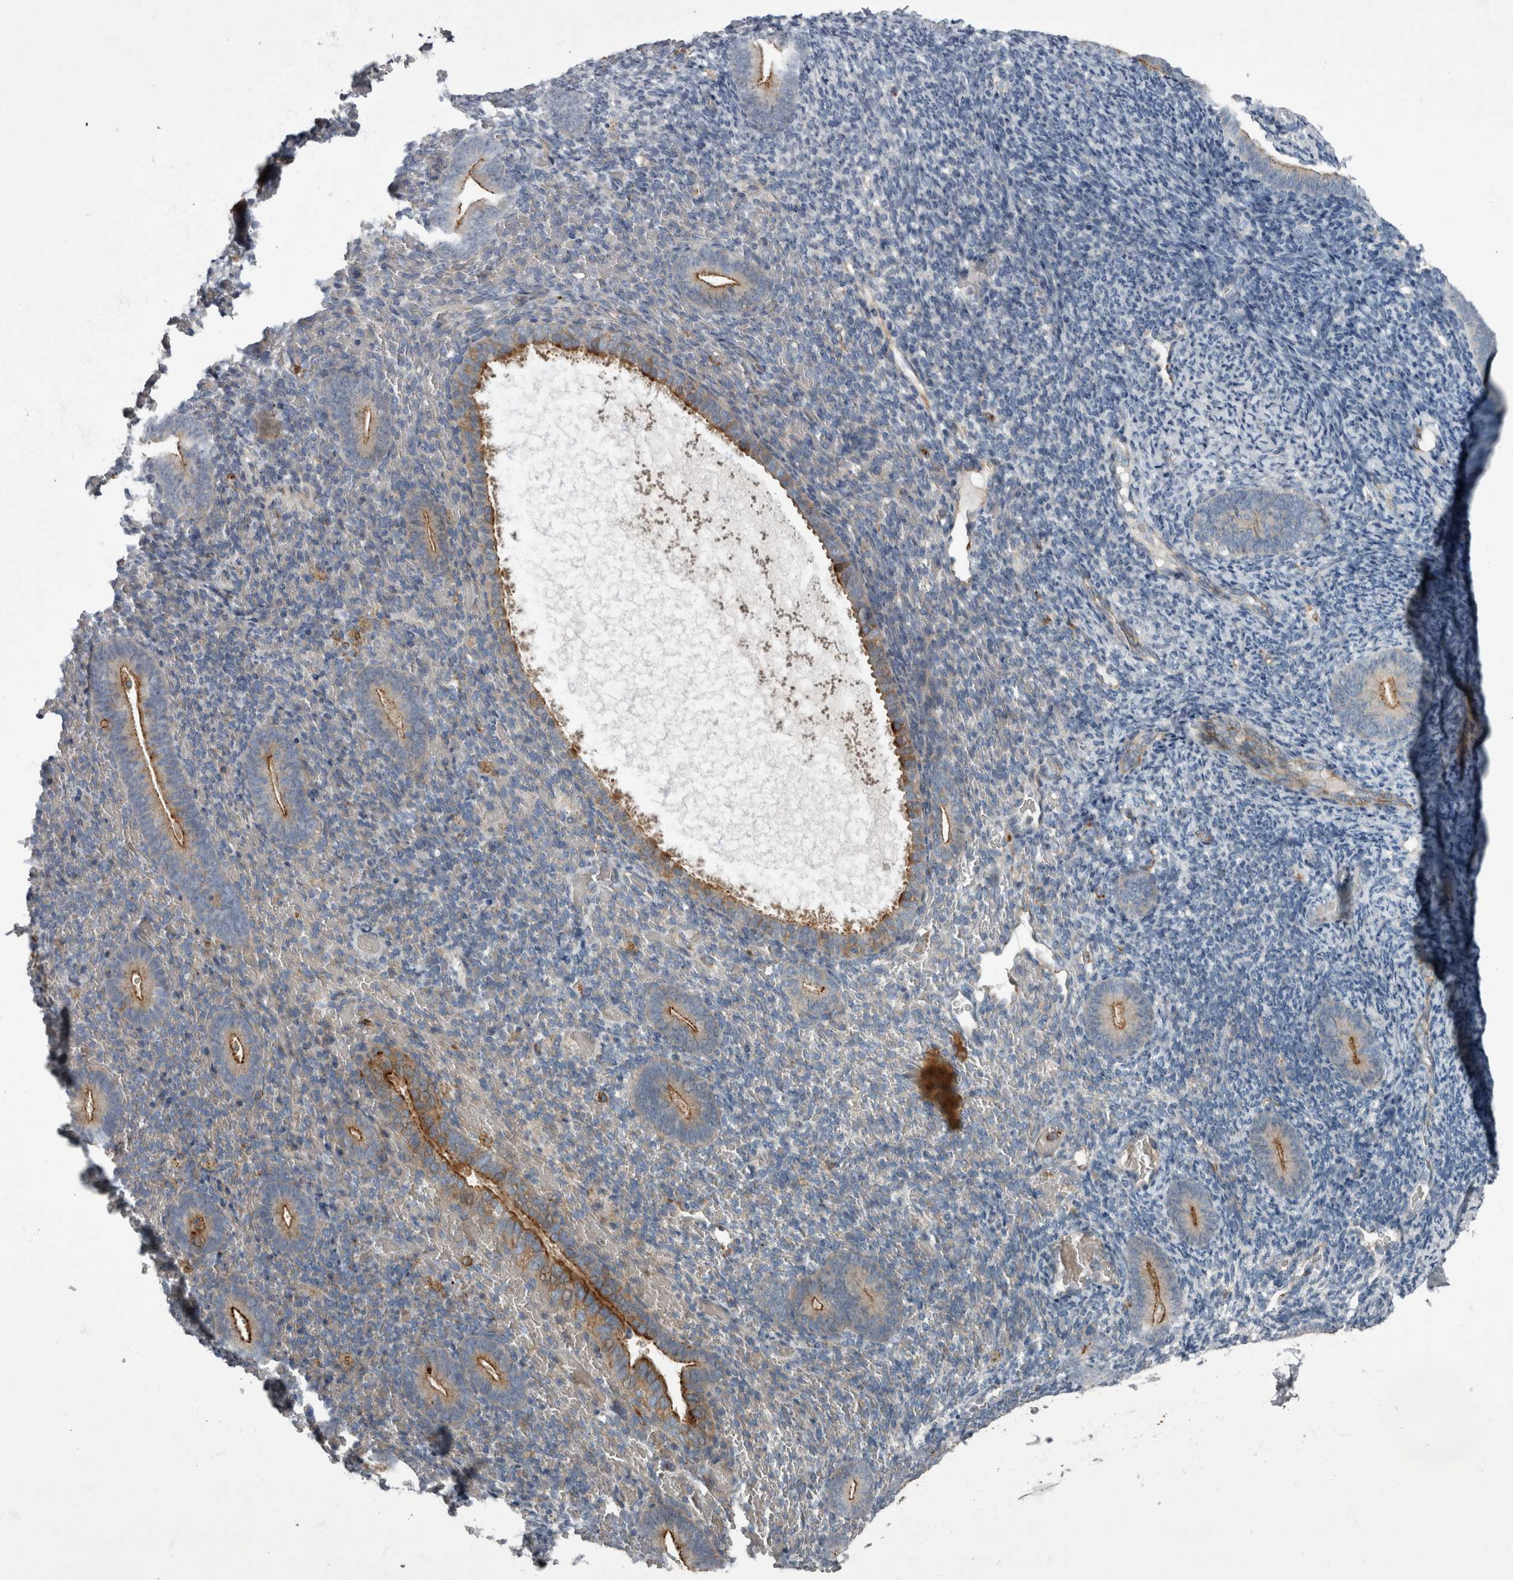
{"staining": {"intensity": "negative", "quantity": "none", "location": "none"}, "tissue": "endometrium", "cell_type": "Cells in endometrial stroma", "image_type": "normal", "snomed": [{"axis": "morphology", "description": "Normal tissue, NOS"}, {"axis": "topography", "description": "Endometrium"}], "caption": "Protein analysis of benign endometrium displays no significant positivity in cells in endometrial stroma.", "gene": "CDC42BPG", "patient": {"sex": "female", "age": 51}}